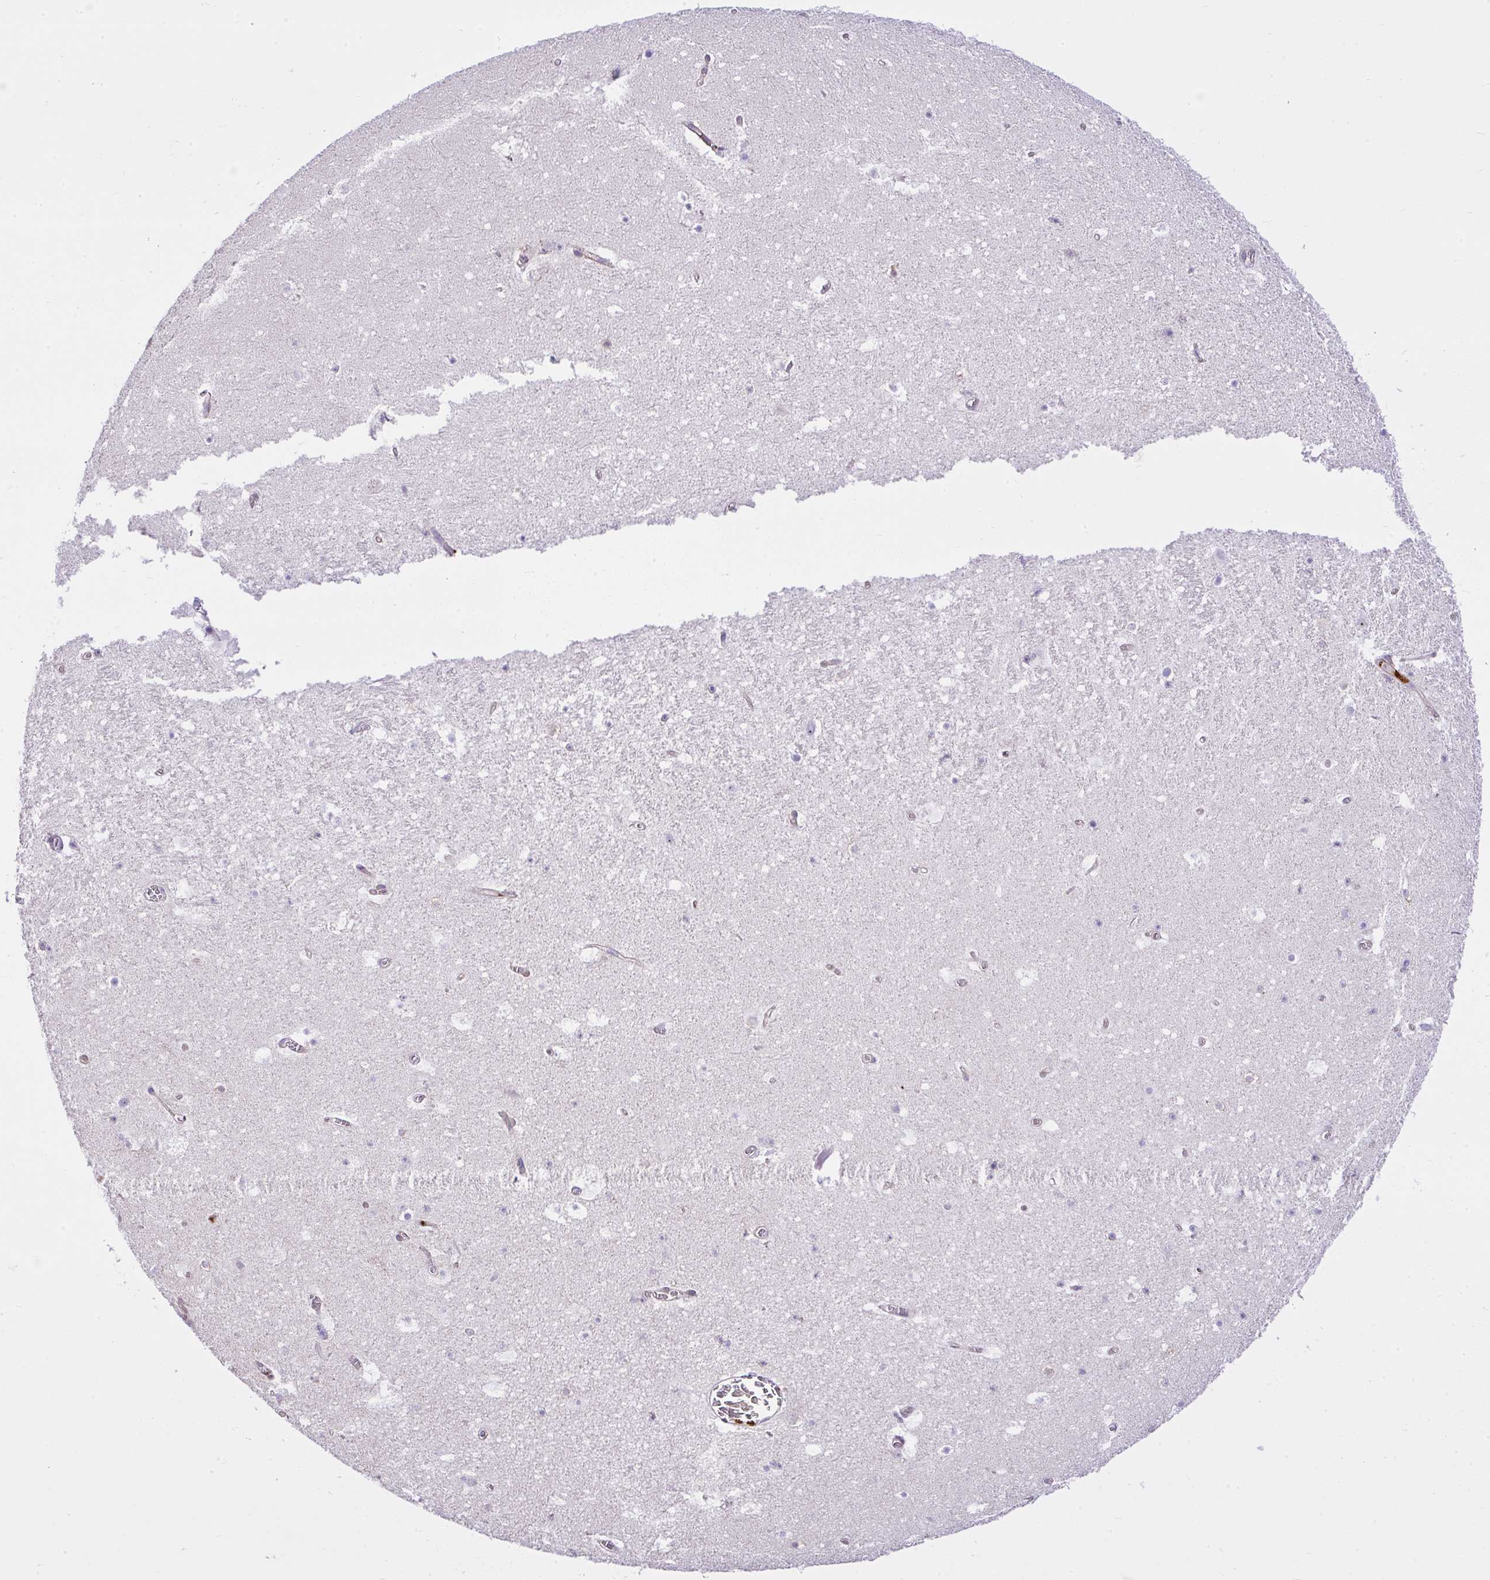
{"staining": {"intensity": "negative", "quantity": "none", "location": "none"}, "tissue": "hippocampus", "cell_type": "Glial cells", "image_type": "normal", "snomed": [{"axis": "morphology", "description": "Normal tissue, NOS"}, {"axis": "topography", "description": "Hippocampus"}], "caption": "An immunohistochemistry (IHC) image of benign hippocampus is shown. There is no staining in glial cells of hippocampus. (Stains: DAB IHC with hematoxylin counter stain, Microscopy: brightfield microscopy at high magnification).", "gene": "CCDC142", "patient": {"sex": "female", "age": 42}}